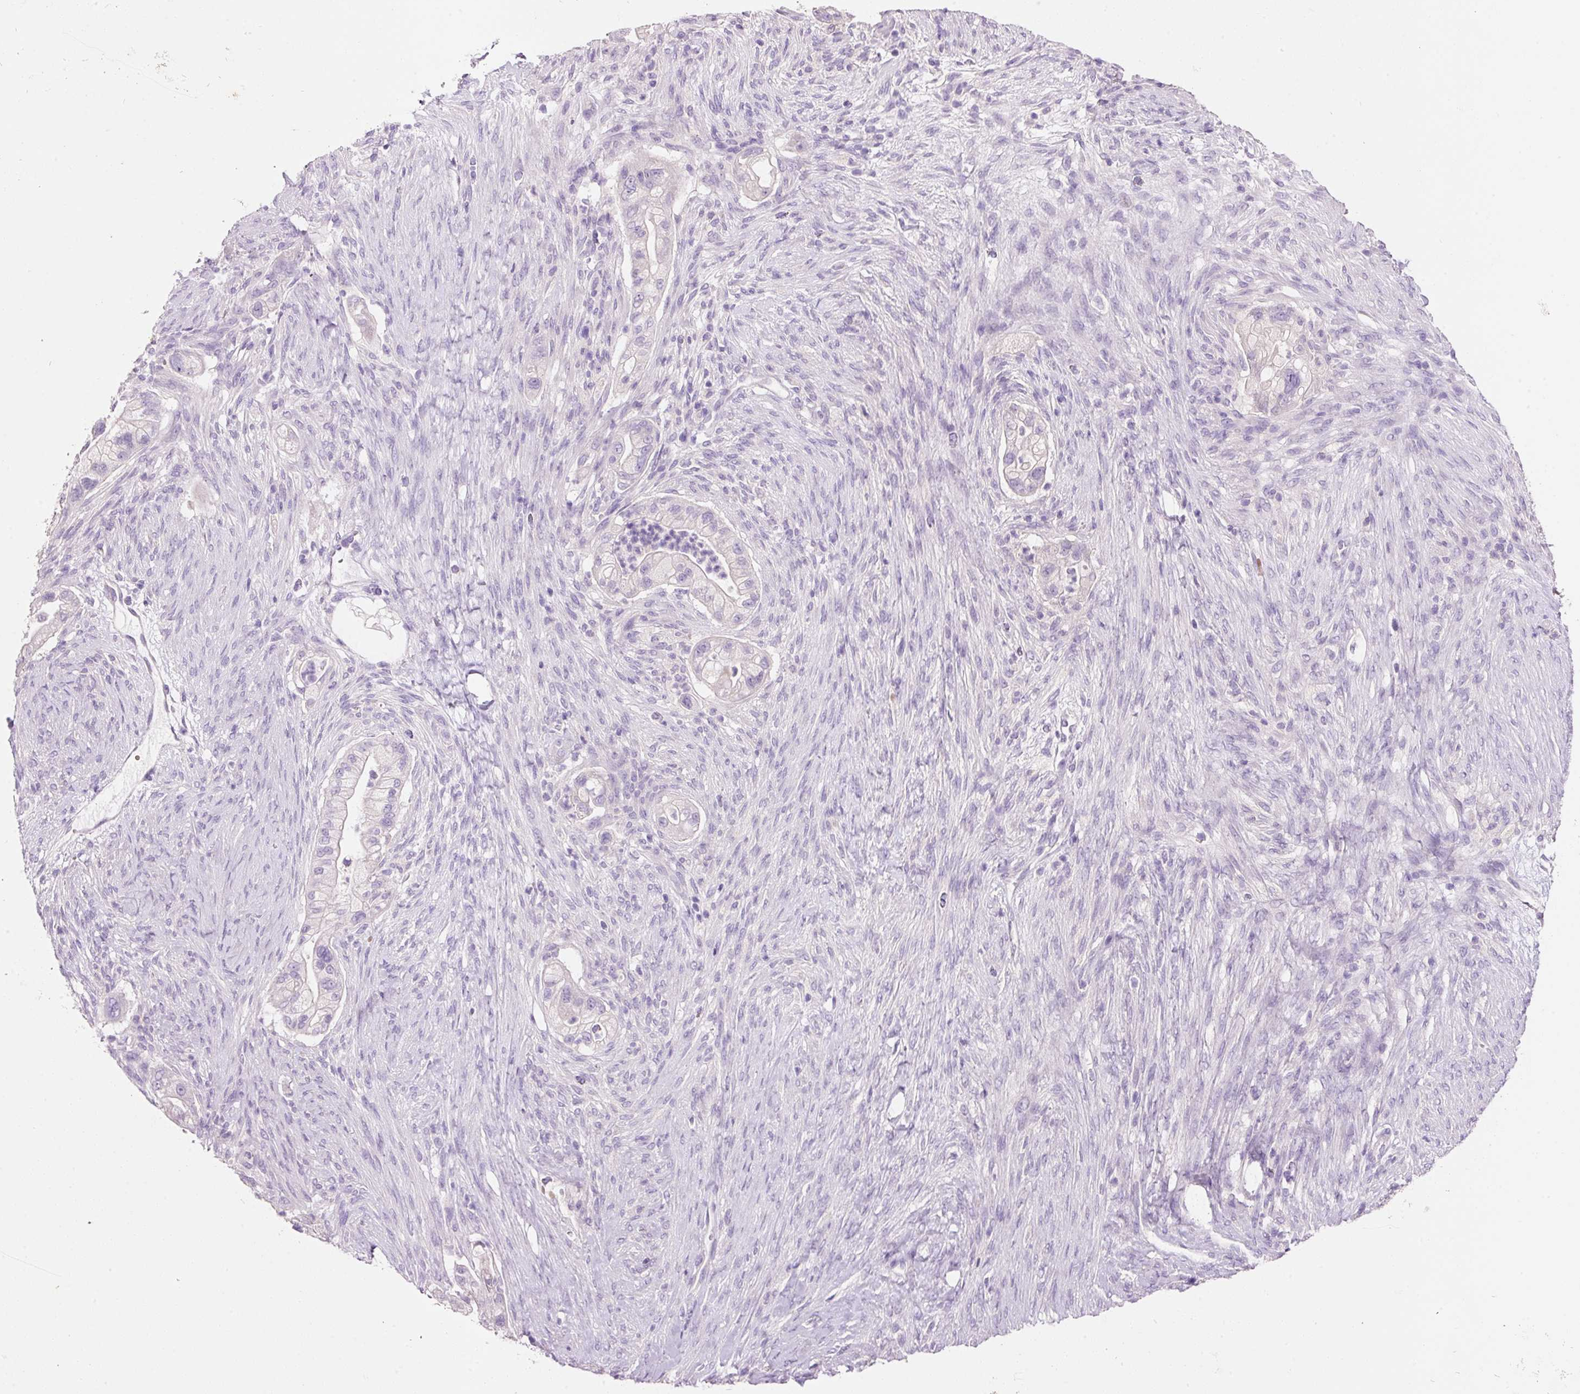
{"staining": {"intensity": "negative", "quantity": "none", "location": "none"}, "tissue": "pancreatic cancer", "cell_type": "Tumor cells", "image_type": "cancer", "snomed": [{"axis": "morphology", "description": "Adenocarcinoma, NOS"}, {"axis": "topography", "description": "Pancreas"}], "caption": "Tumor cells are negative for brown protein staining in pancreatic cancer (adenocarcinoma).", "gene": "TENT5C", "patient": {"sex": "male", "age": 44}}